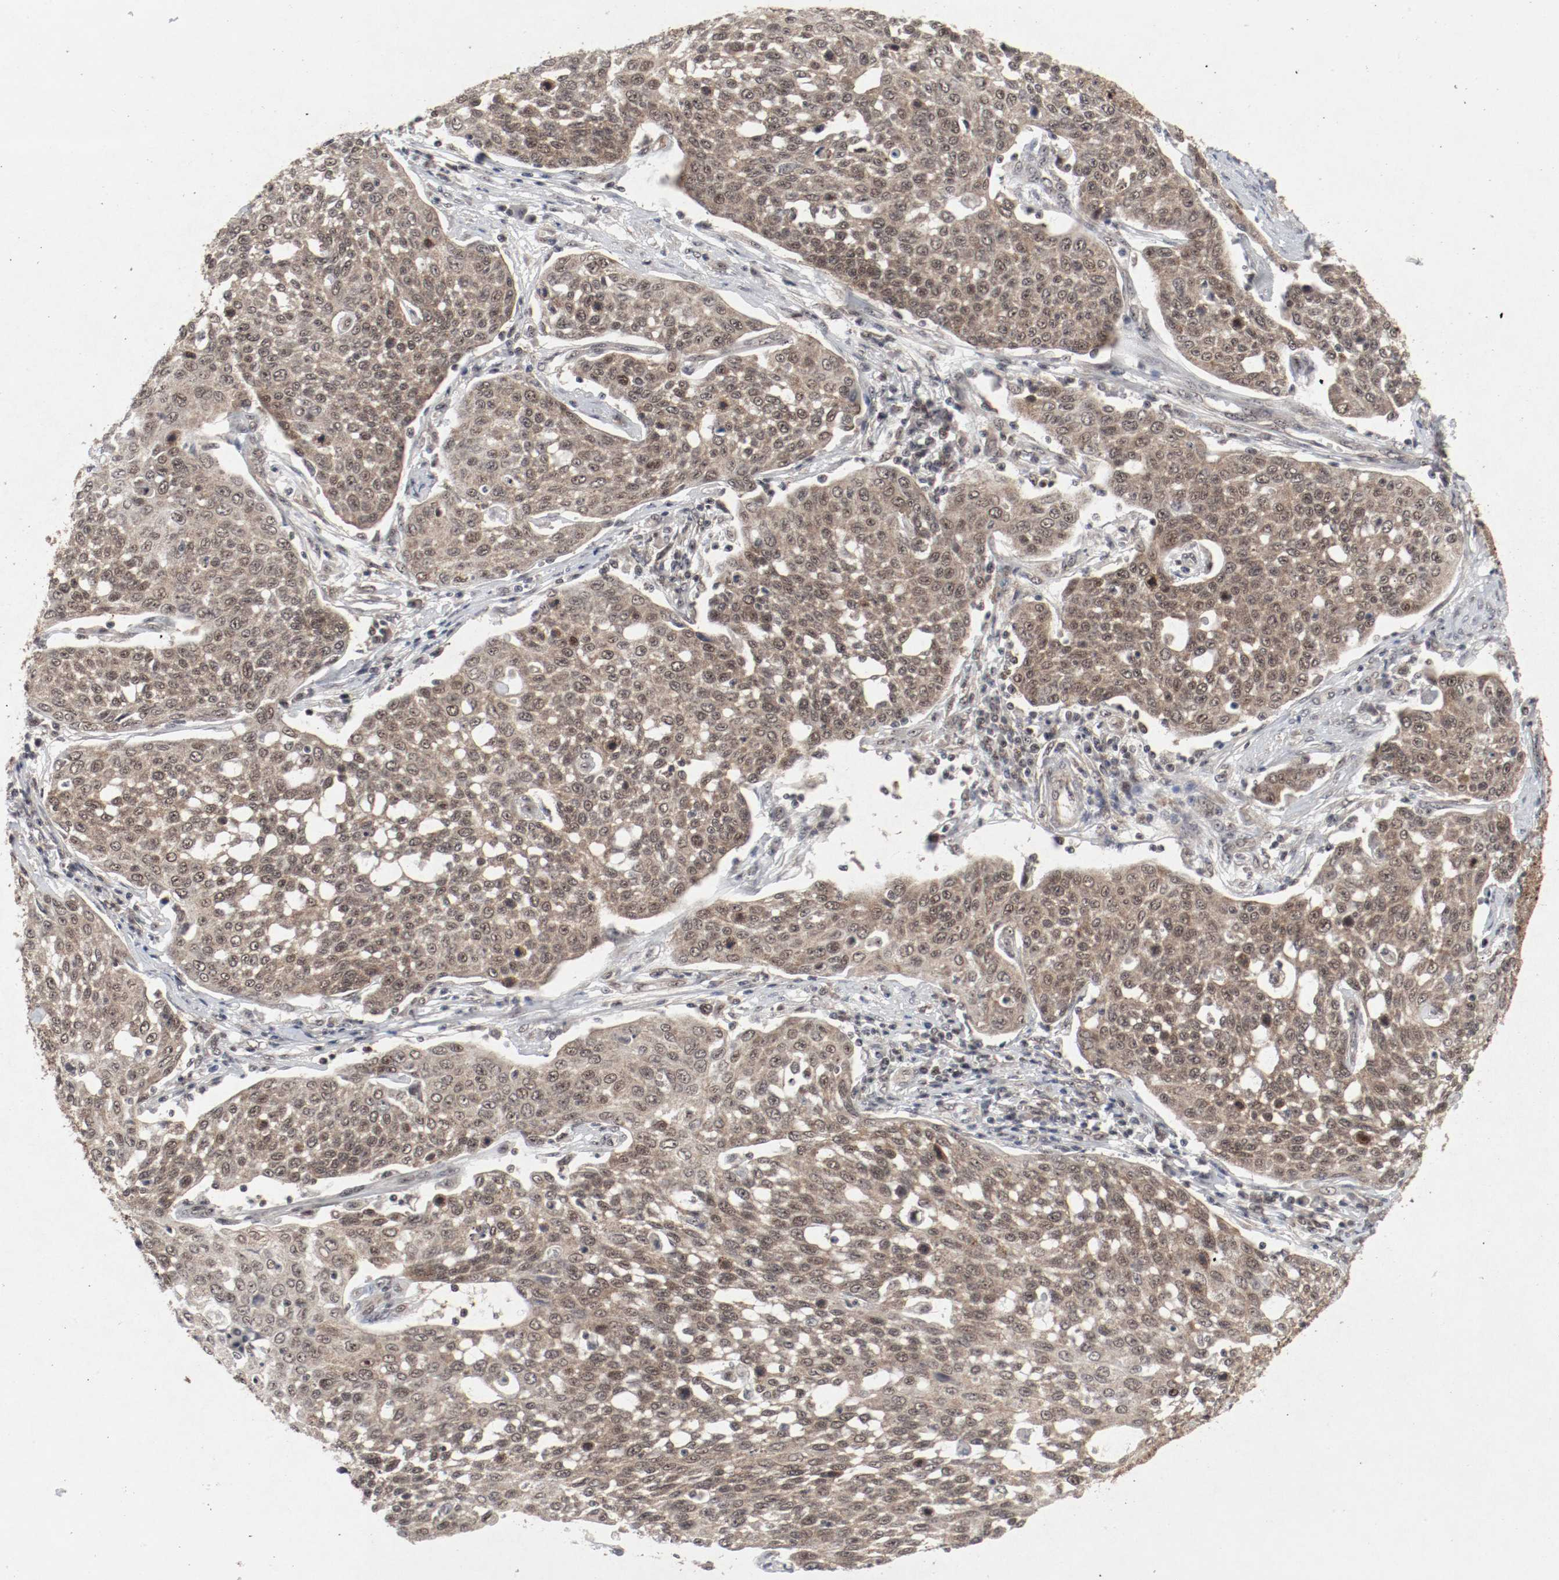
{"staining": {"intensity": "moderate", "quantity": ">75%", "location": "cytoplasmic/membranous,nuclear"}, "tissue": "cervical cancer", "cell_type": "Tumor cells", "image_type": "cancer", "snomed": [{"axis": "morphology", "description": "Squamous cell carcinoma, NOS"}, {"axis": "topography", "description": "Cervix"}], "caption": "About >75% of tumor cells in human cervical cancer display moderate cytoplasmic/membranous and nuclear protein expression as visualized by brown immunohistochemical staining.", "gene": "CSNK2B", "patient": {"sex": "female", "age": 34}}